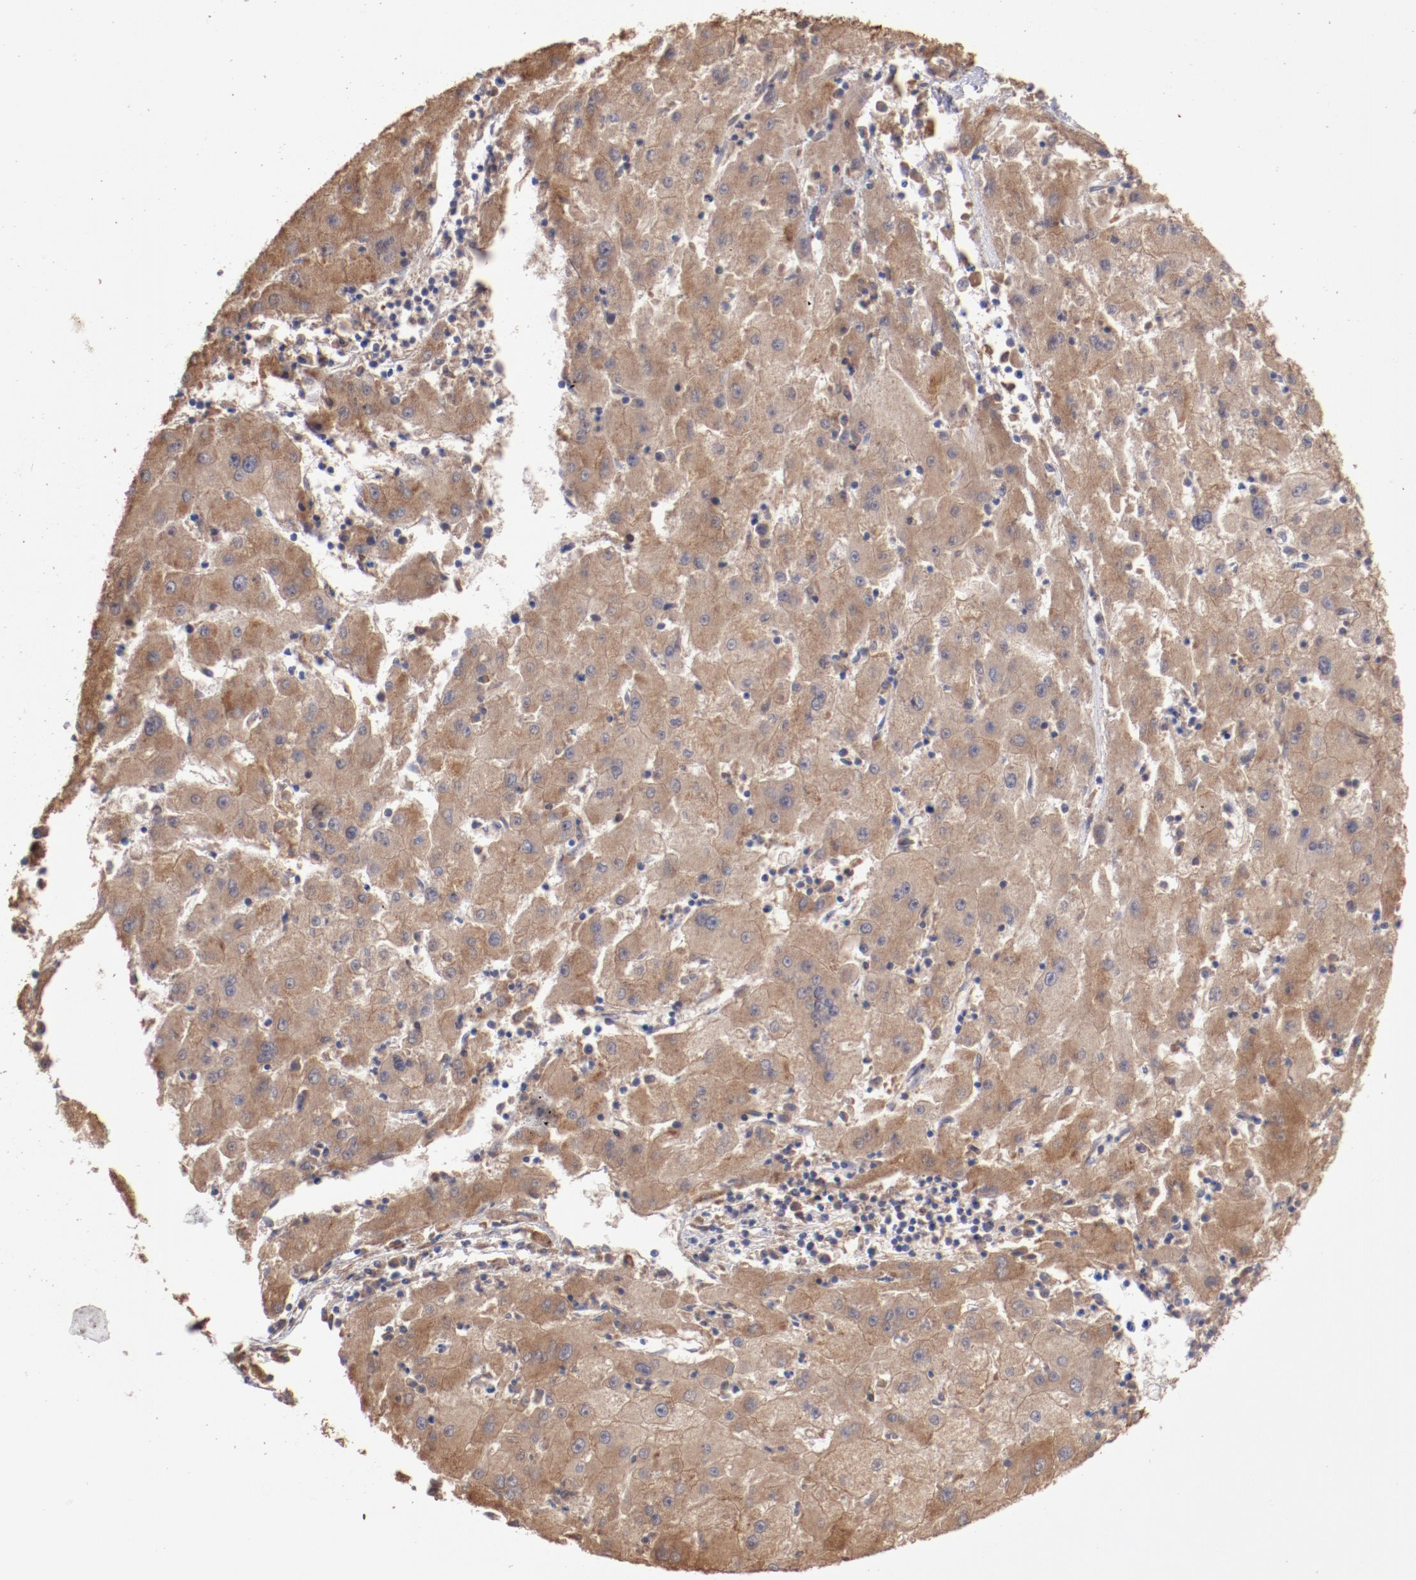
{"staining": {"intensity": "weak", "quantity": ">75%", "location": "cytoplasmic/membranous"}, "tissue": "liver cancer", "cell_type": "Tumor cells", "image_type": "cancer", "snomed": [{"axis": "morphology", "description": "Carcinoma, Hepatocellular, NOS"}, {"axis": "topography", "description": "Liver"}], "caption": "DAB (3,3'-diaminobenzidine) immunohistochemical staining of human liver cancer demonstrates weak cytoplasmic/membranous protein positivity in about >75% of tumor cells. (Brightfield microscopy of DAB IHC at high magnification).", "gene": "NFKBIE", "patient": {"sex": "male", "age": 72}}